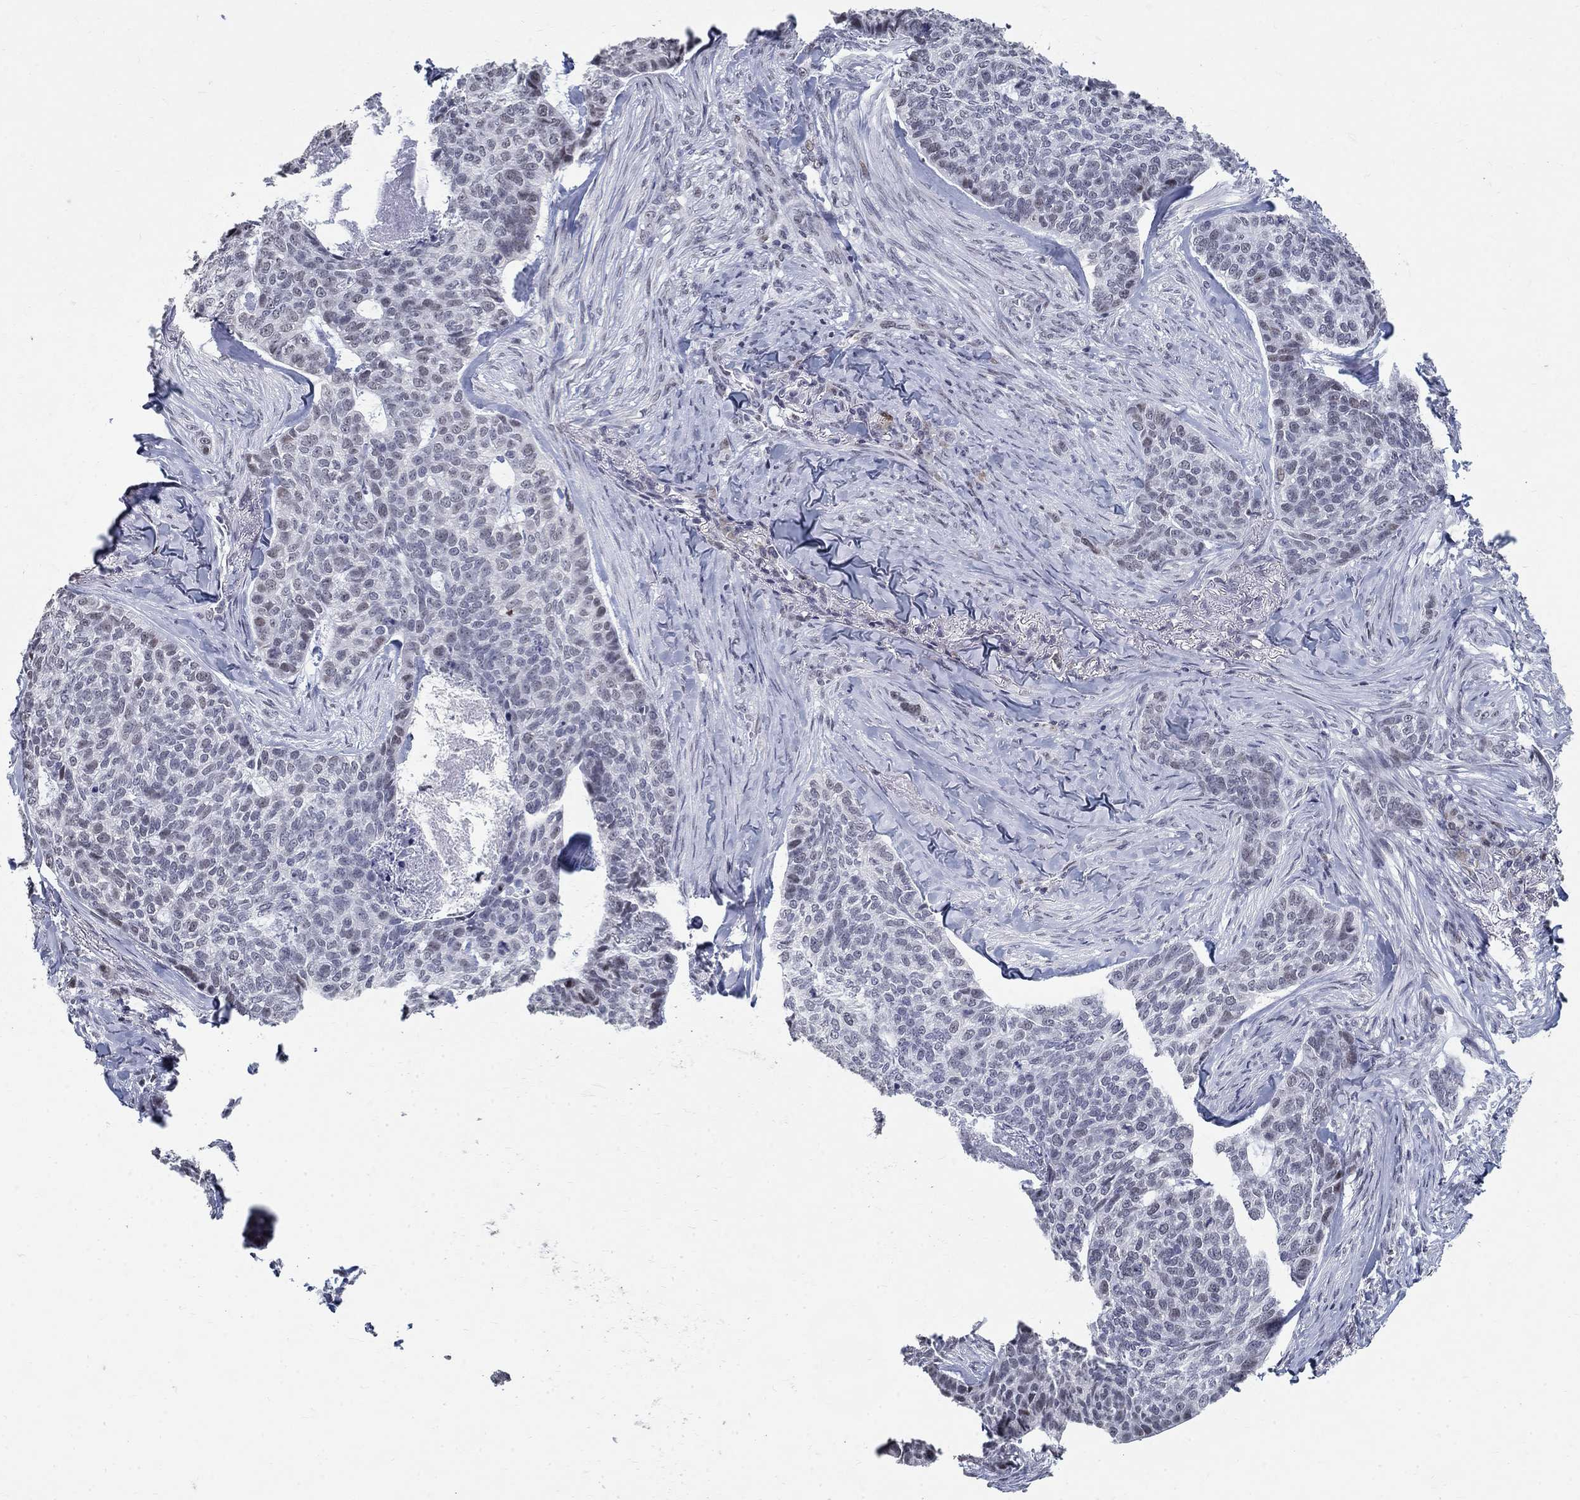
{"staining": {"intensity": "weak", "quantity": "<25%", "location": "nuclear"}, "tissue": "skin cancer", "cell_type": "Tumor cells", "image_type": "cancer", "snomed": [{"axis": "morphology", "description": "Basal cell carcinoma"}, {"axis": "topography", "description": "Skin"}], "caption": "Photomicrograph shows no significant protein positivity in tumor cells of basal cell carcinoma (skin).", "gene": "BHLHE22", "patient": {"sex": "female", "age": 69}}